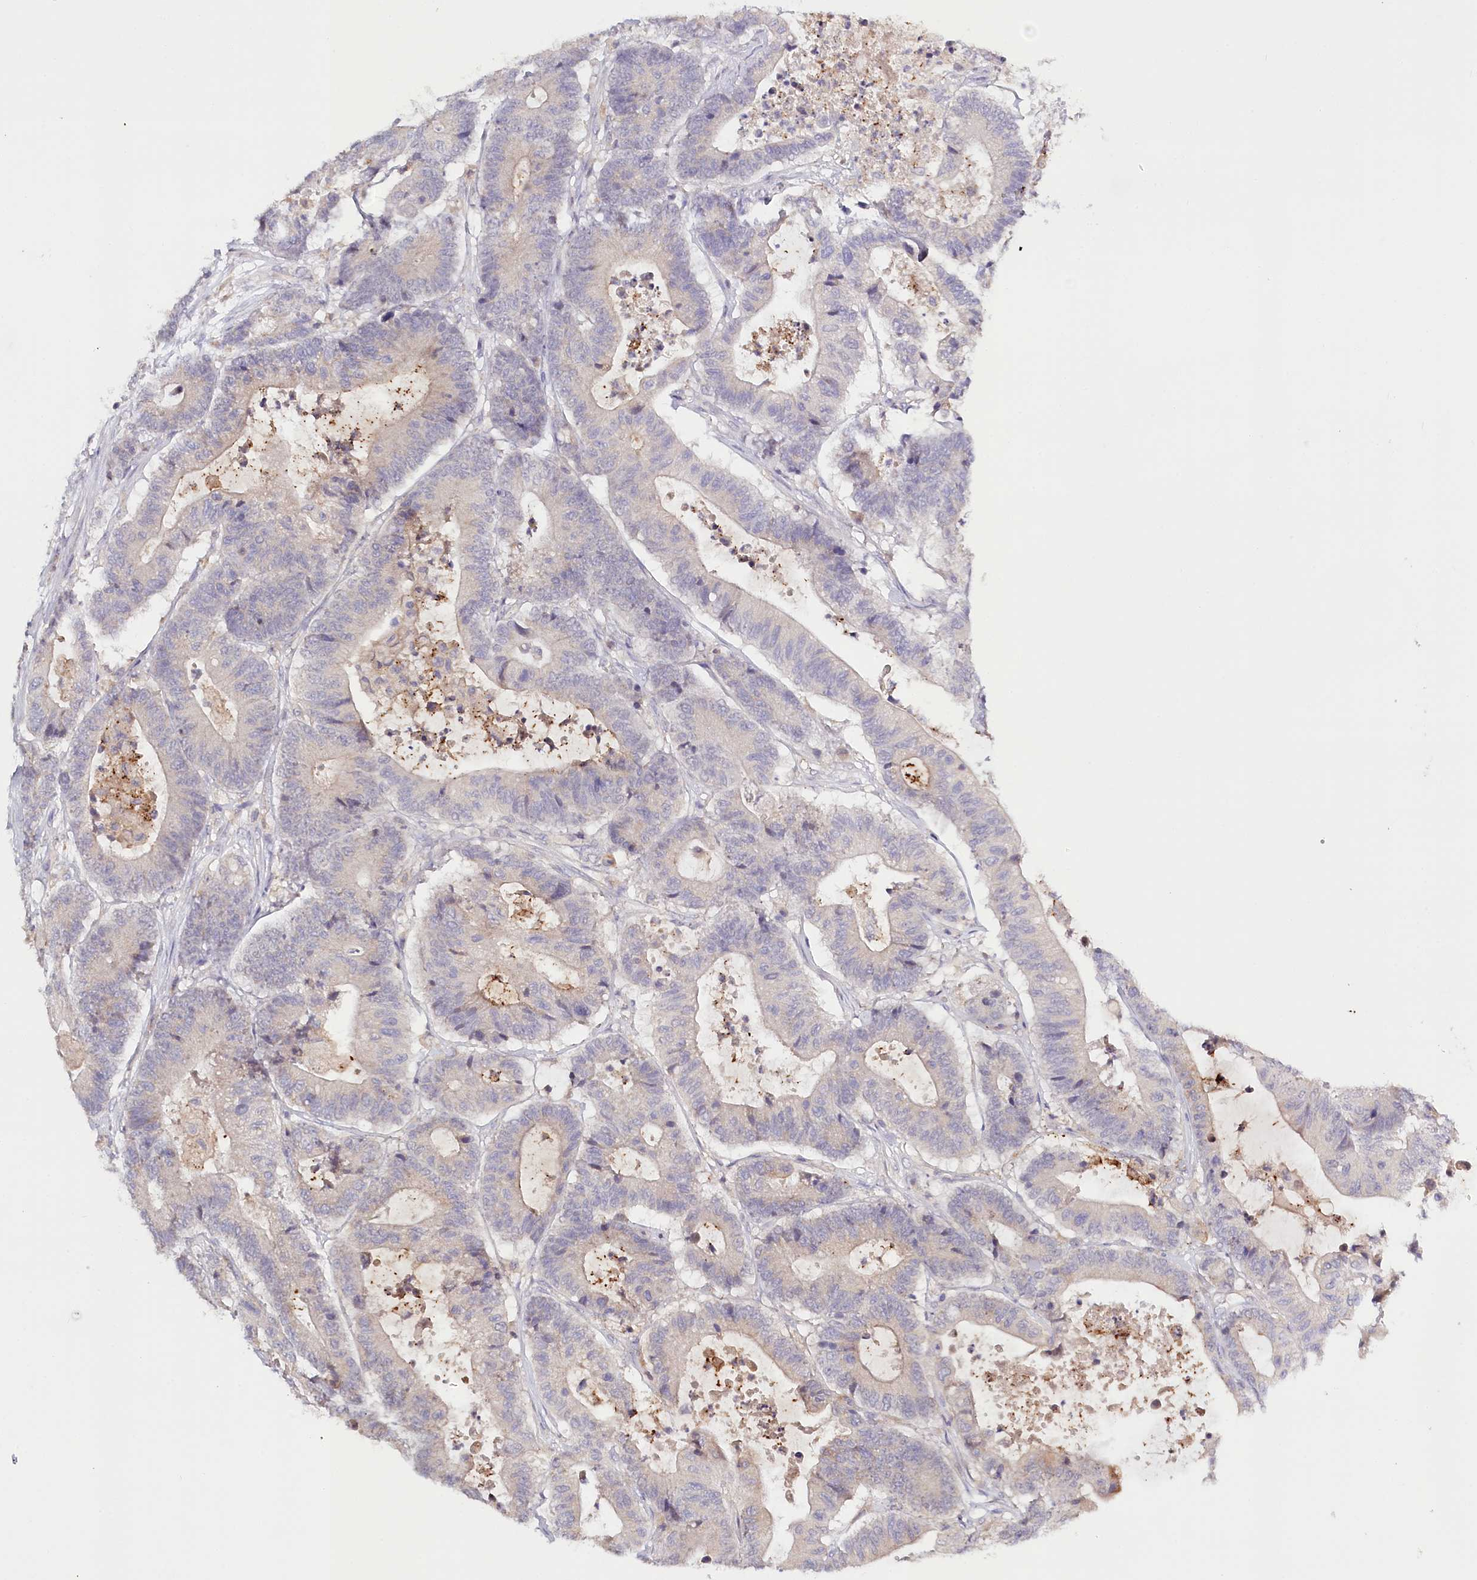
{"staining": {"intensity": "negative", "quantity": "none", "location": "none"}, "tissue": "colorectal cancer", "cell_type": "Tumor cells", "image_type": "cancer", "snomed": [{"axis": "morphology", "description": "Adenocarcinoma, NOS"}, {"axis": "topography", "description": "Colon"}], "caption": "Human colorectal cancer stained for a protein using immunohistochemistry shows no staining in tumor cells.", "gene": "DAPK1", "patient": {"sex": "female", "age": 84}}